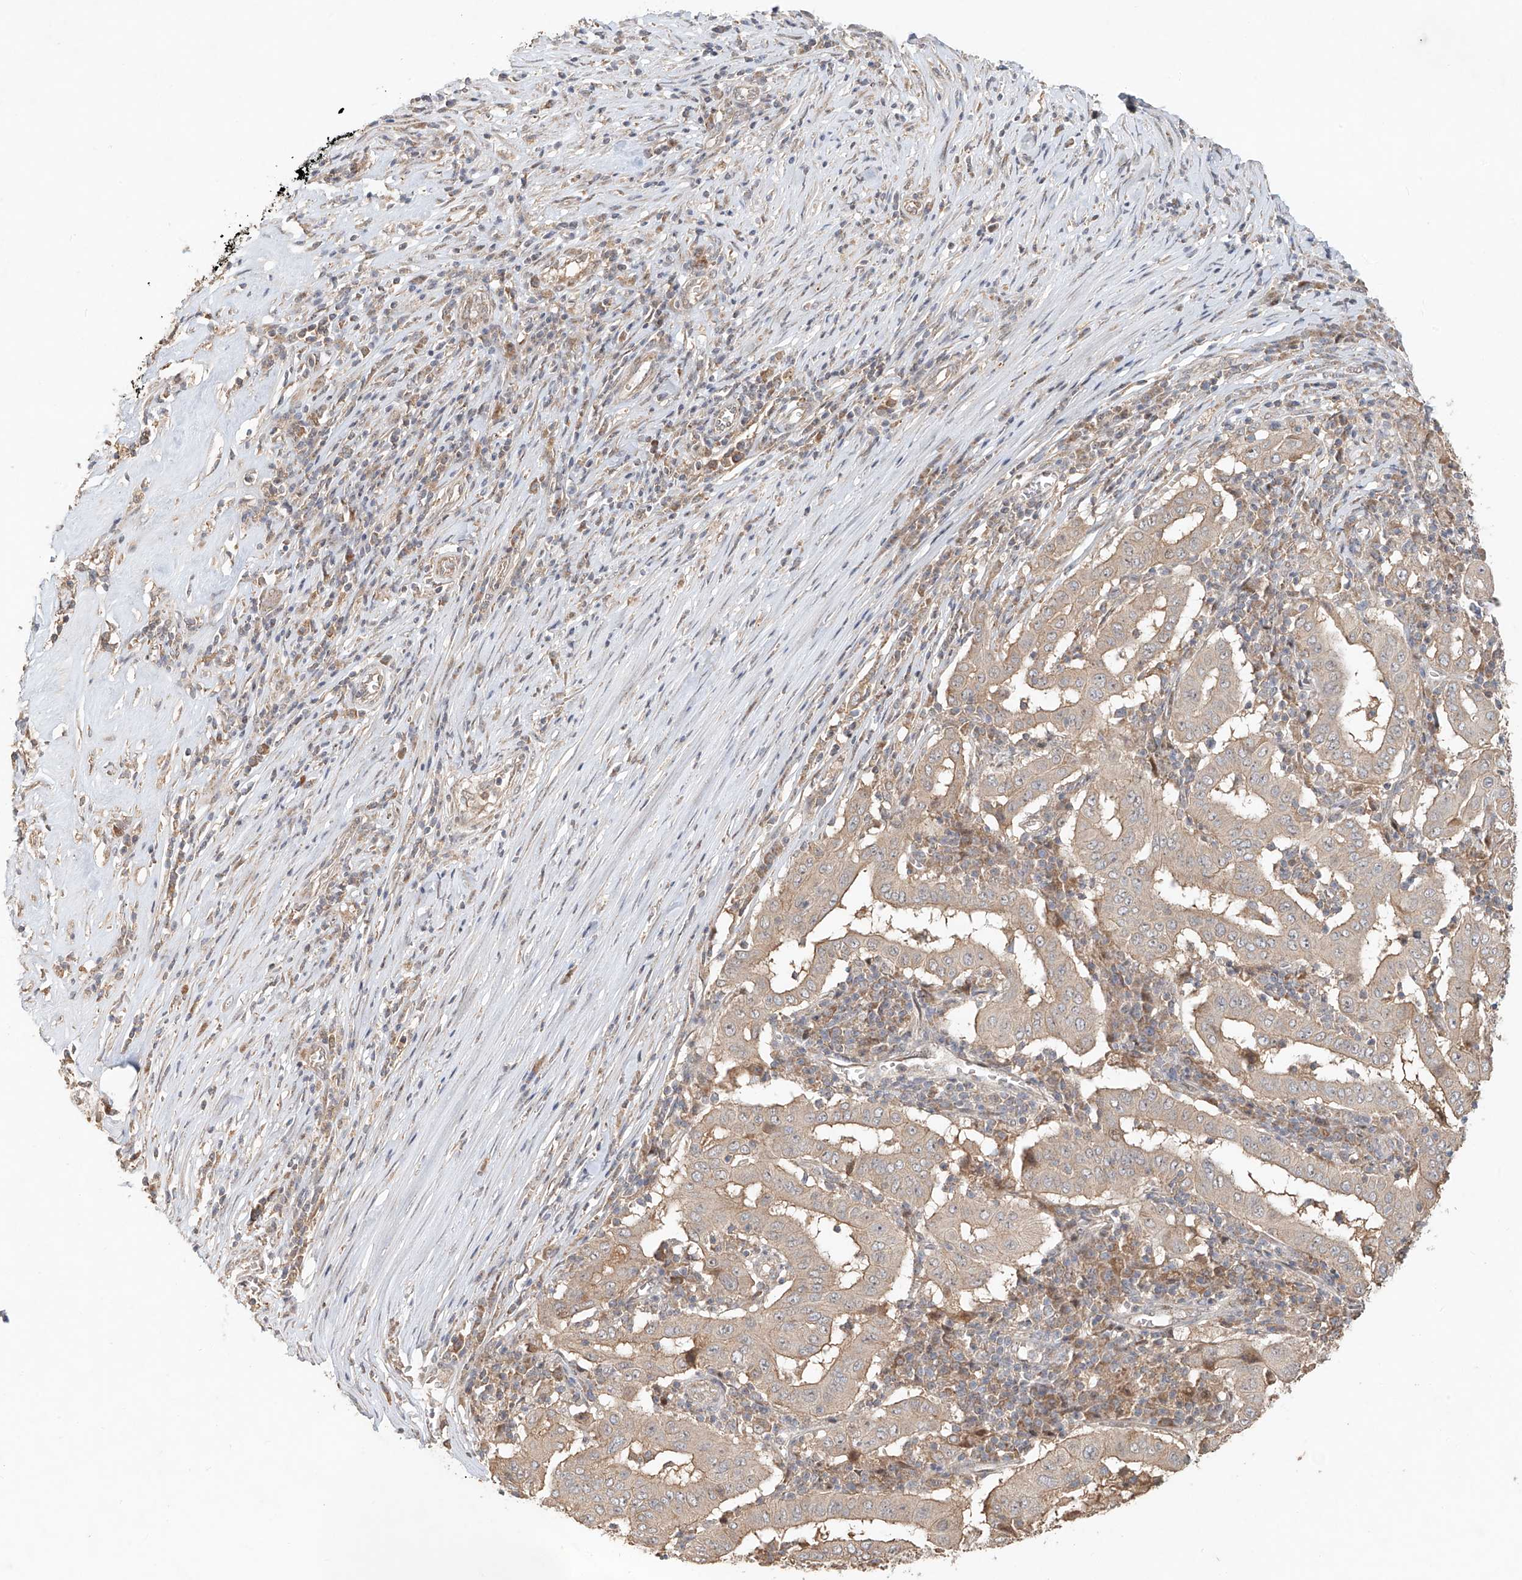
{"staining": {"intensity": "weak", "quantity": "<25%", "location": "cytoplasmic/membranous"}, "tissue": "pancreatic cancer", "cell_type": "Tumor cells", "image_type": "cancer", "snomed": [{"axis": "morphology", "description": "Adenocarcinoma, NOS"}, {"axis": "topography", "description": "Pancreas"}], "caption": "IHC photomicrograph of human pancreatic adenocarcinoma stained for a protein (brown), which shows no expression in tumor cells.", "gene": "TMEM61", "patient": {"sex": "male", "age": 63}}